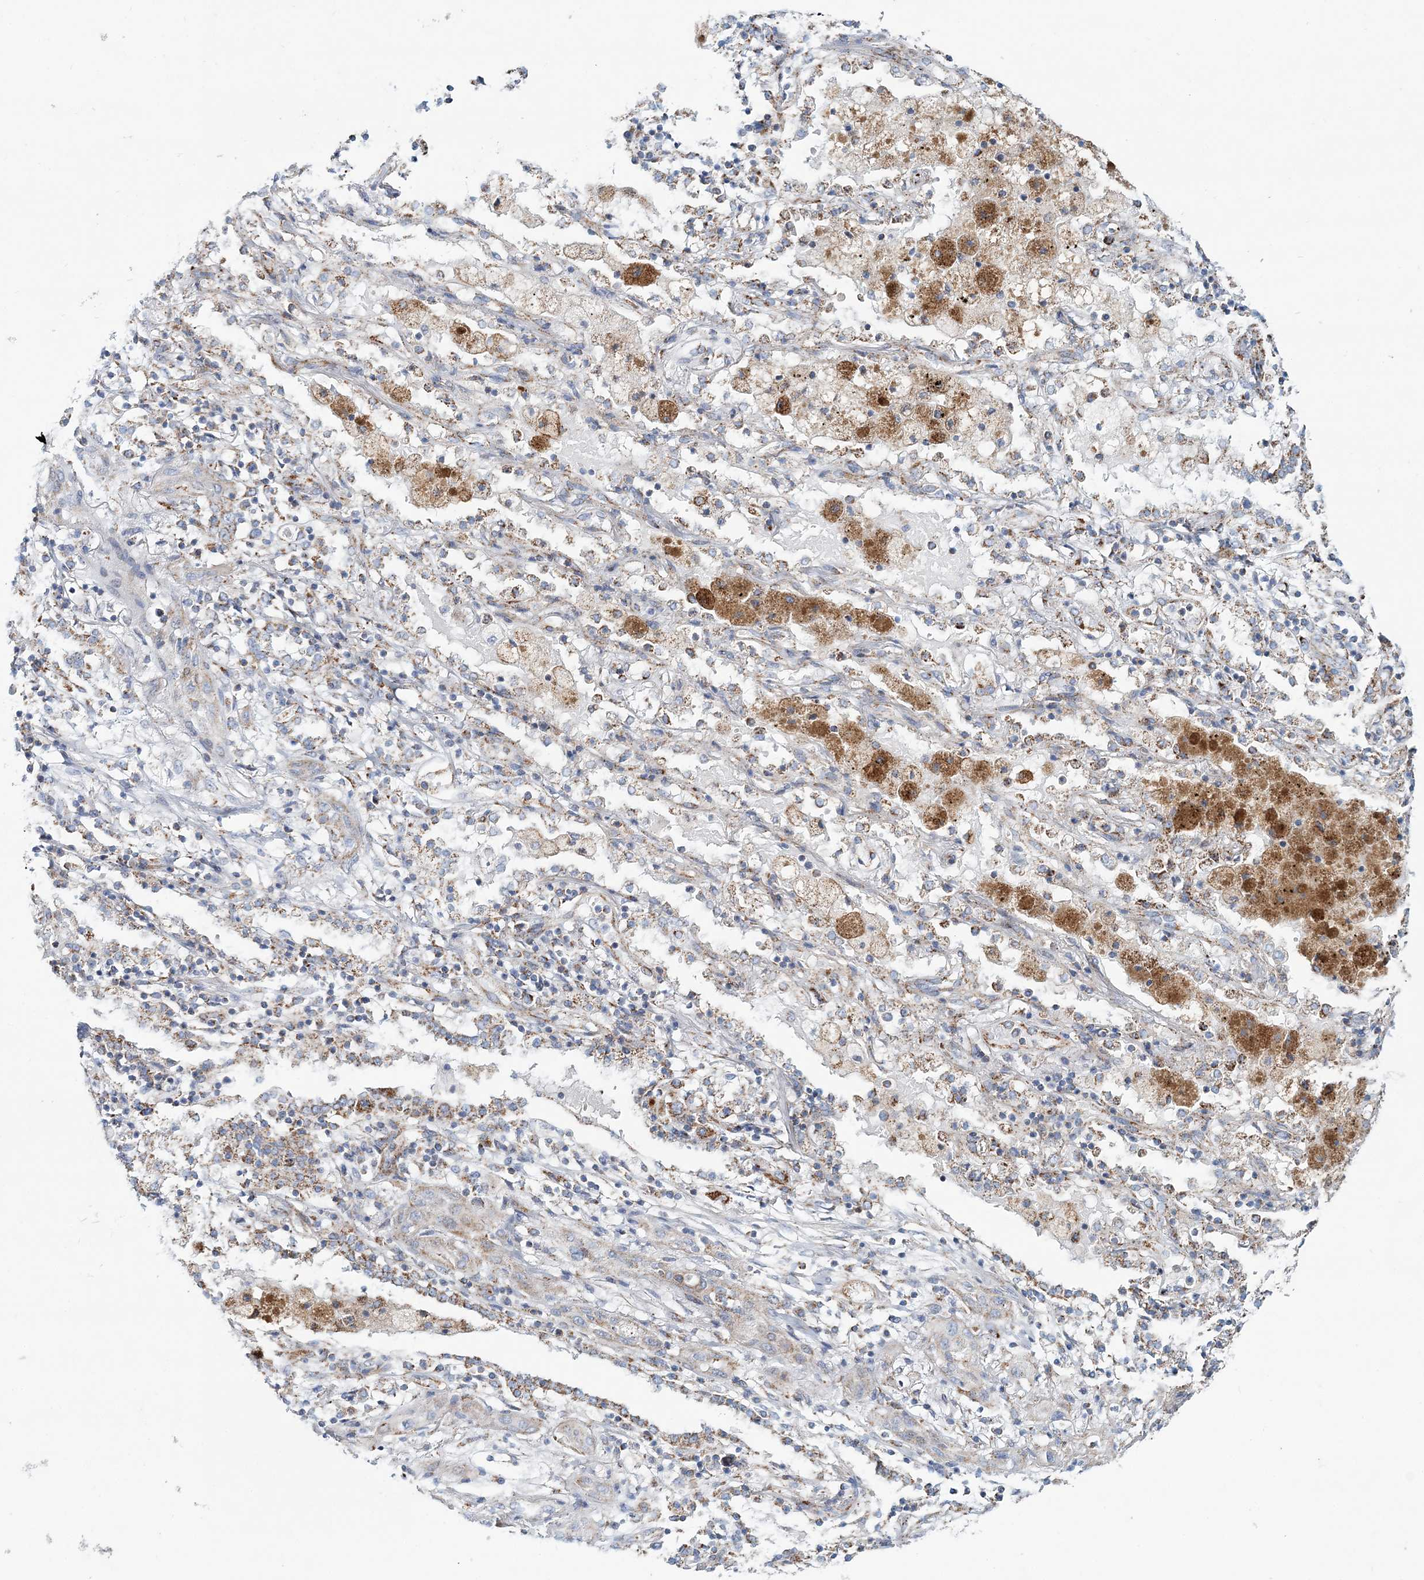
{"staining": {"intensity": "weak", "quantity": "25%-75%", "location": "cytoplasmic/membranous"}, "tissue": "lung cancer", "cell_type": "Tumor cells", "image_type": "cancer", "snomed": [{"axis": "morphology", "description": "Squamous cell carcinoma, NOS"}, {"axis": "topography", "description": "Lung"}], "caption": "The immunohistochemical stain highlights weak cytoplasmic/membranous staining in tumor cells of lung cancer tissue.", "gene": "ARHGAP6", "patient": {"sex": "female", "age": 47}}